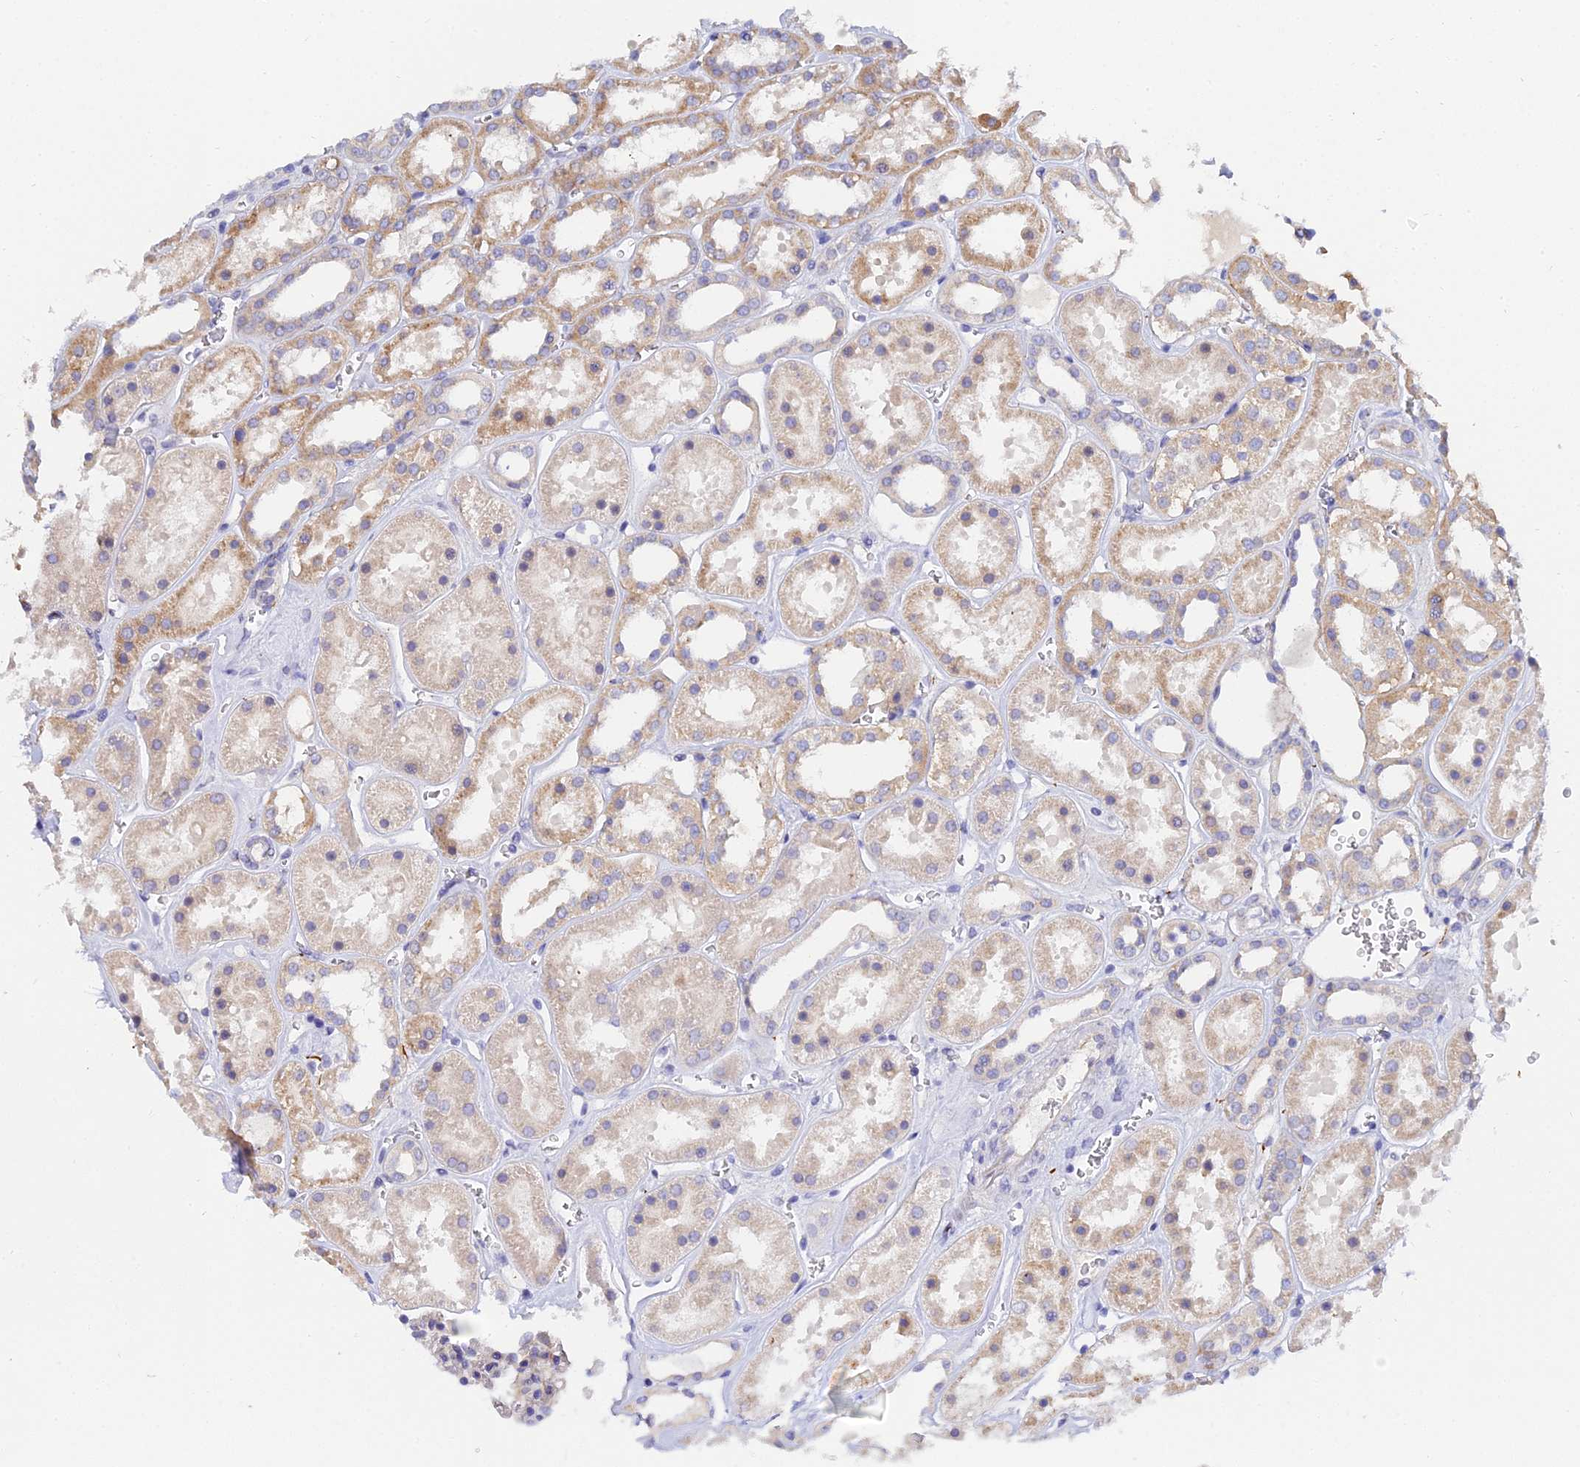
{"staining": {"intensity": "negative", "quantity": "none", "location": "none"}, "tissue": "kidney", "cell_type": "Cells in glomeruli", "image_type": "normal", "snomed": [{"axis": "morphology", "description": "Normal tissue, NOS"}, {"axis": "topography", "description": "Kidney"}], "caption": "Immunohistochemistry (IHC) histopathology image of normal kidney: kidney stained with DAB (3,3'-diaminobenzidine) reveals no significant protein staining in cells in glomeruli.", "gene": "APOBEC3H", "patient": {"sex": "female", "age": 41}}